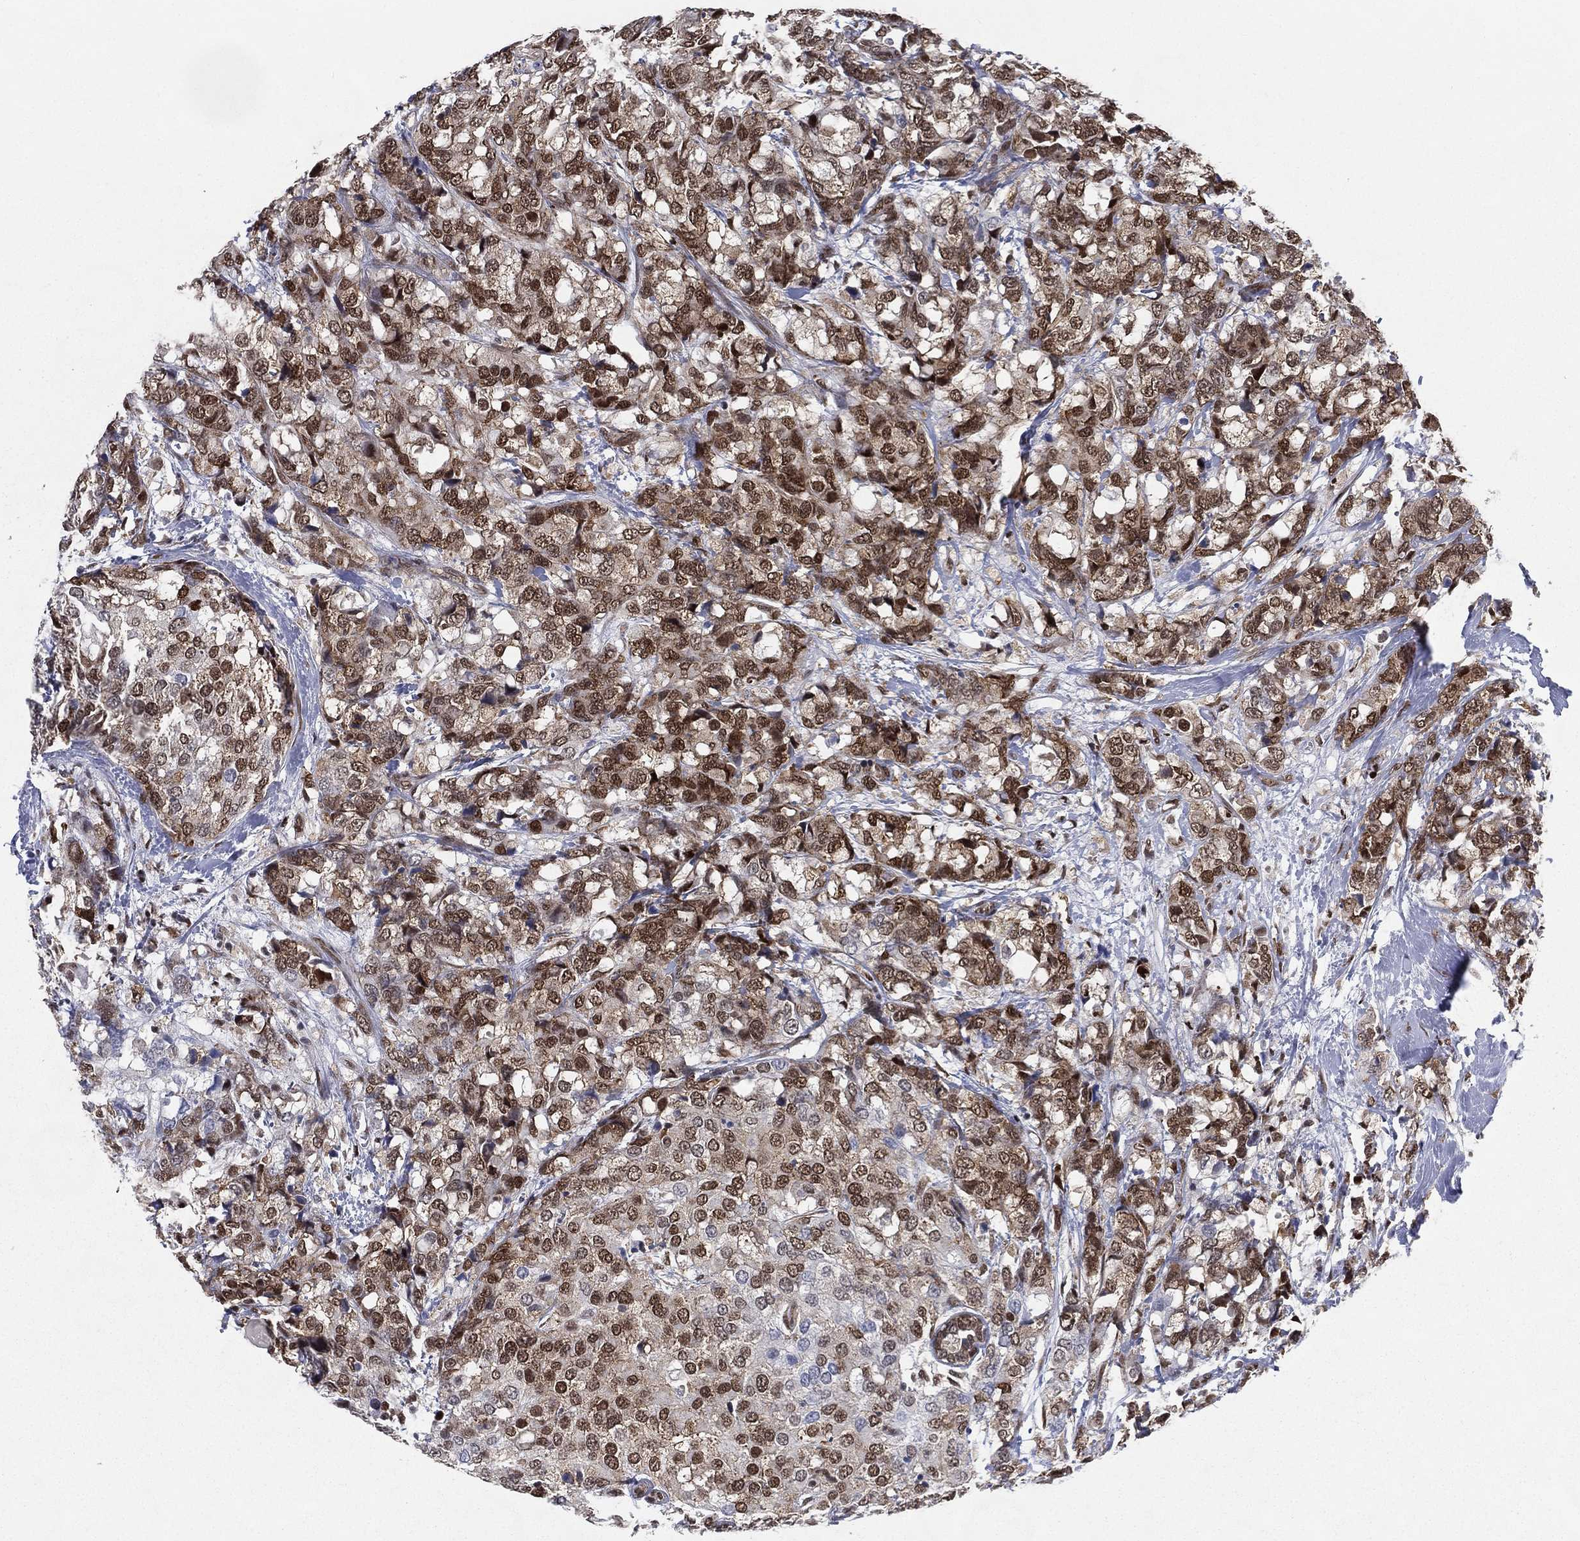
{"staining": {"intensity": "moderate", "quantity": ">75%", "location": "cytoplasmic/membranous,nuclear"}, "tissue": "breast cancer", "cell_type": "Tumor cells", "image_type": "cancer", "snomed": [{"axis": "morphology", "description": "Lobular carcinoma"}, {"axis": "topography", "description": "Breast"}], "caption": "Moderate cytoplasmic/membranous and nuclear positivity for a protein is present in about >75% of tumor cells of breast cancer (lobular carcinoma) using immunohistochemistry.", "gene": "FUBP3", "patient": {"sex": "female", "age": 59}}